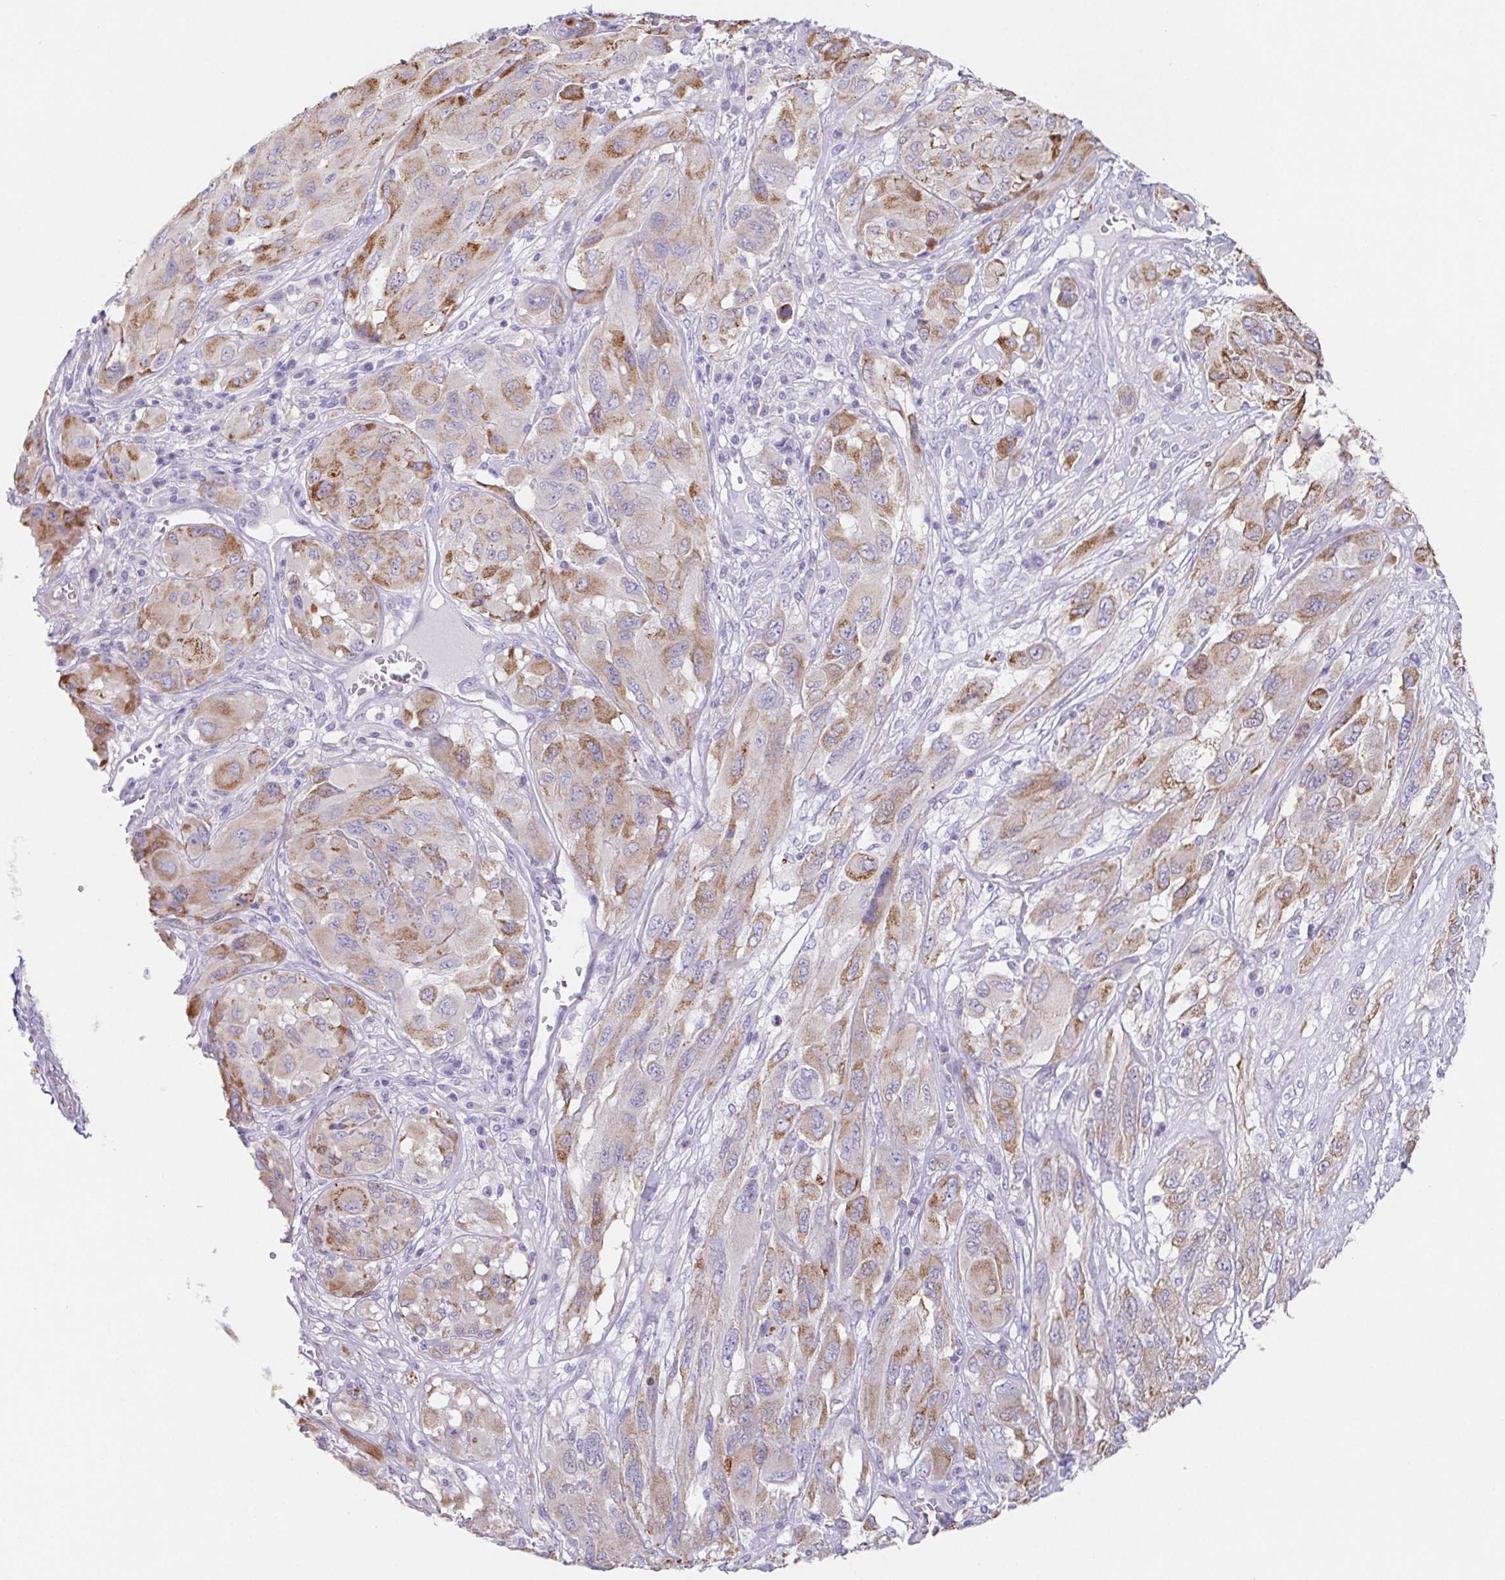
{"staining": {"intensity": "moderate", "quantity": "25%-75%", "location": "cytoplasmic/membranous"}, "tissue": "melanoma", "cell_type": "Tumor cells", "image_type": "cancer", "snomed": [{"axis": "morphology", "description": "Malignant melanoma, NOS"}, {"axis": "topography", "description": "Skin"}], "caption": "An immunohistochemistry image of tumor tissue is shown. Protein staining in brown highlights moderate cytoplasmic/membranous positivity in melanoma within tumor cells. The protein is shown in brown color, while the nuclei are stained blue.", "gene": "HDGFL1", "patient": {"sex": "female", "age": 91}}